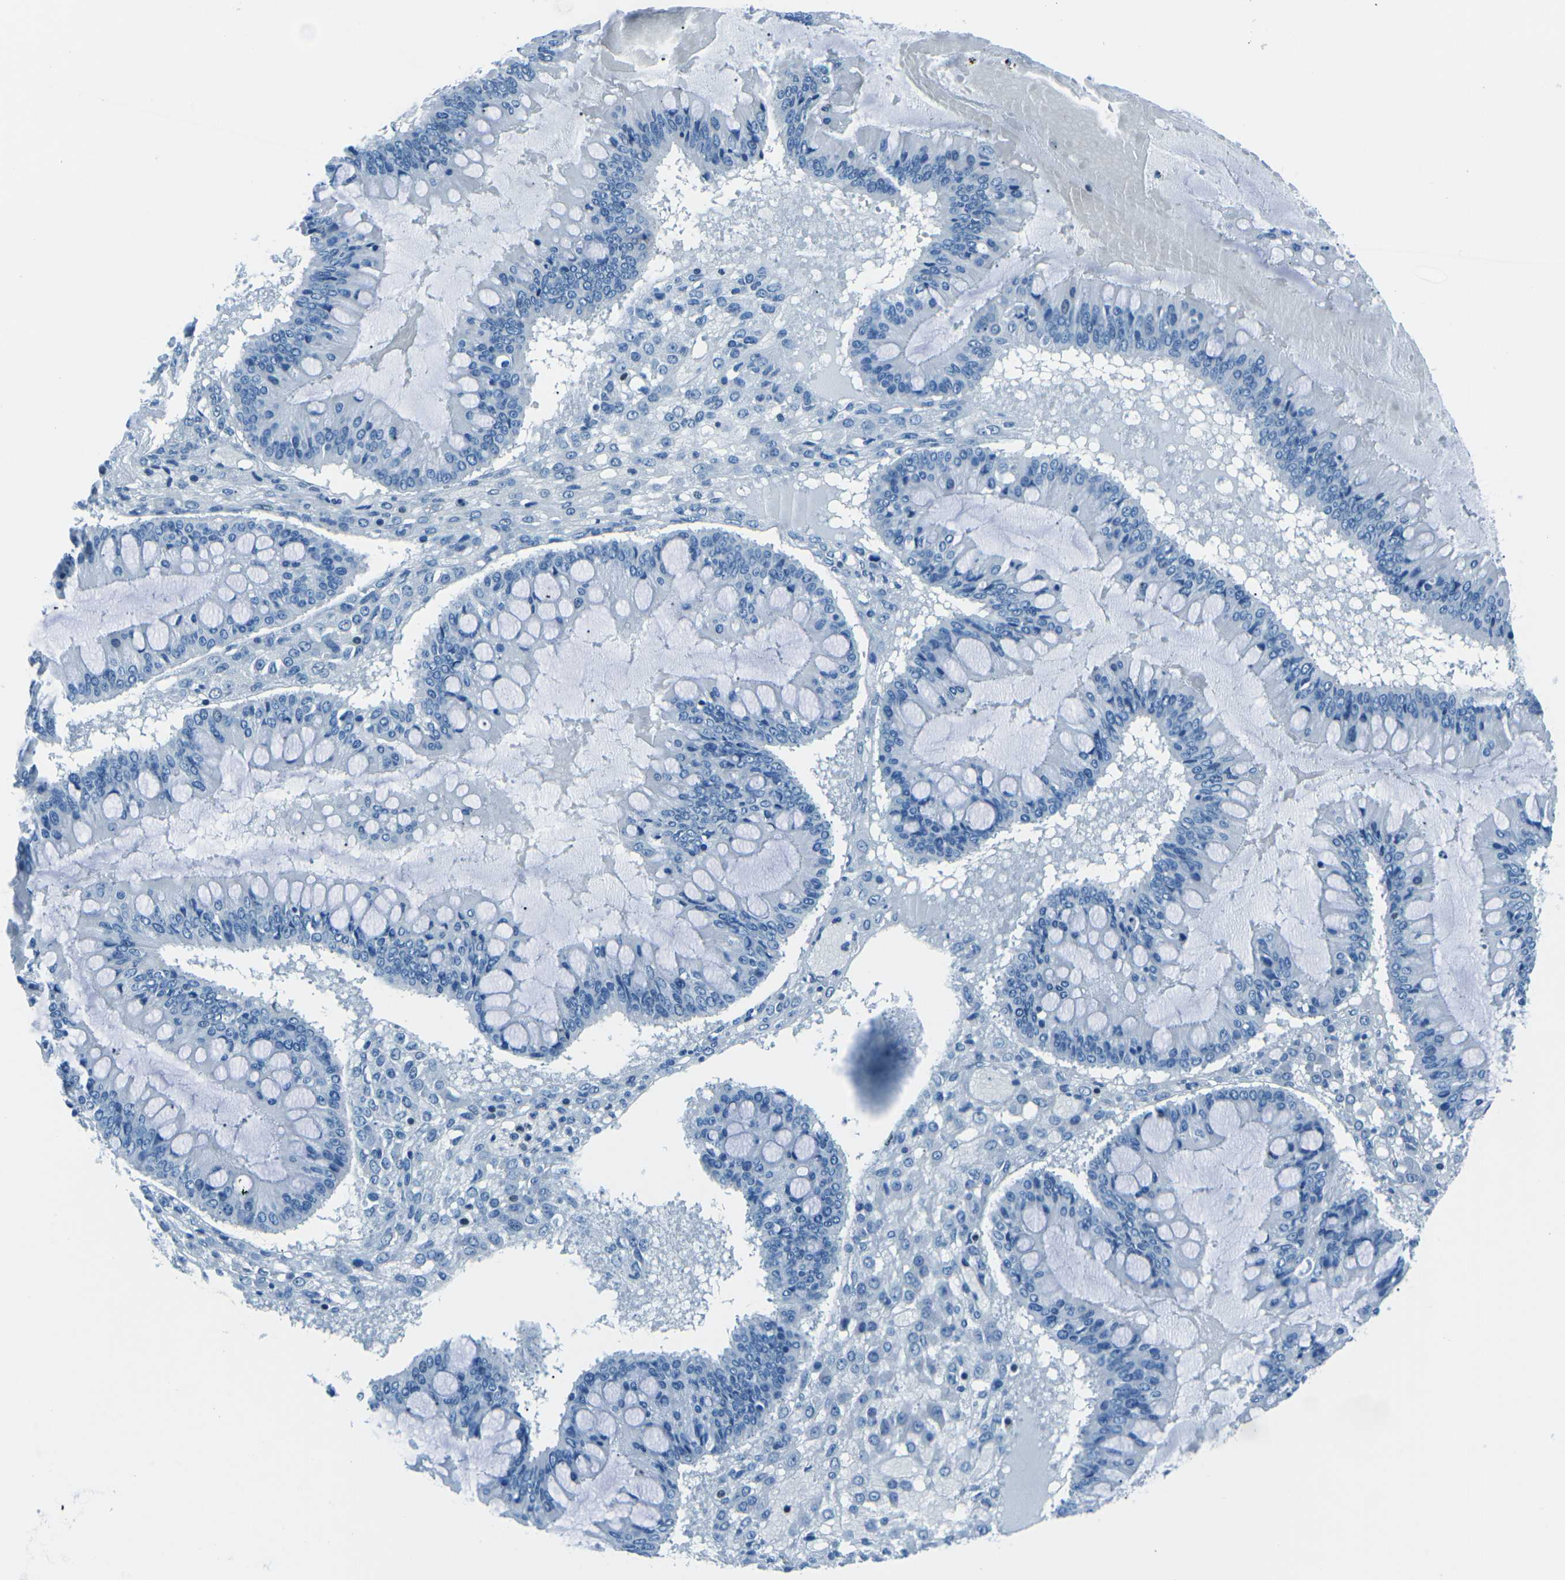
{"staining": {"intensity": "negative", "quantity": "none", "location": "none"}, "tissue": "ovarian cancer", "cell_type": "Tumor cells", "image_type": "cancer", "snomed": [{"axis": "morphology", "description": "Cystadenocarcinoma, mucinous, NOS"}, {"axis": "topography", "description": "Ovary"}], "caption": "IHC of human mucinous cystadenocarcinoma (ovarian) displays no expression in tumor cells. (Stains: DAB (3,3'-diaminobenzidine) immunohistochemistry (IHC) with hematoxylin counter stain, Microscopy: brightfield microscopy at high magnification).", "gene": "CELF2", "patient": {"sex": "female", "age": 73}}